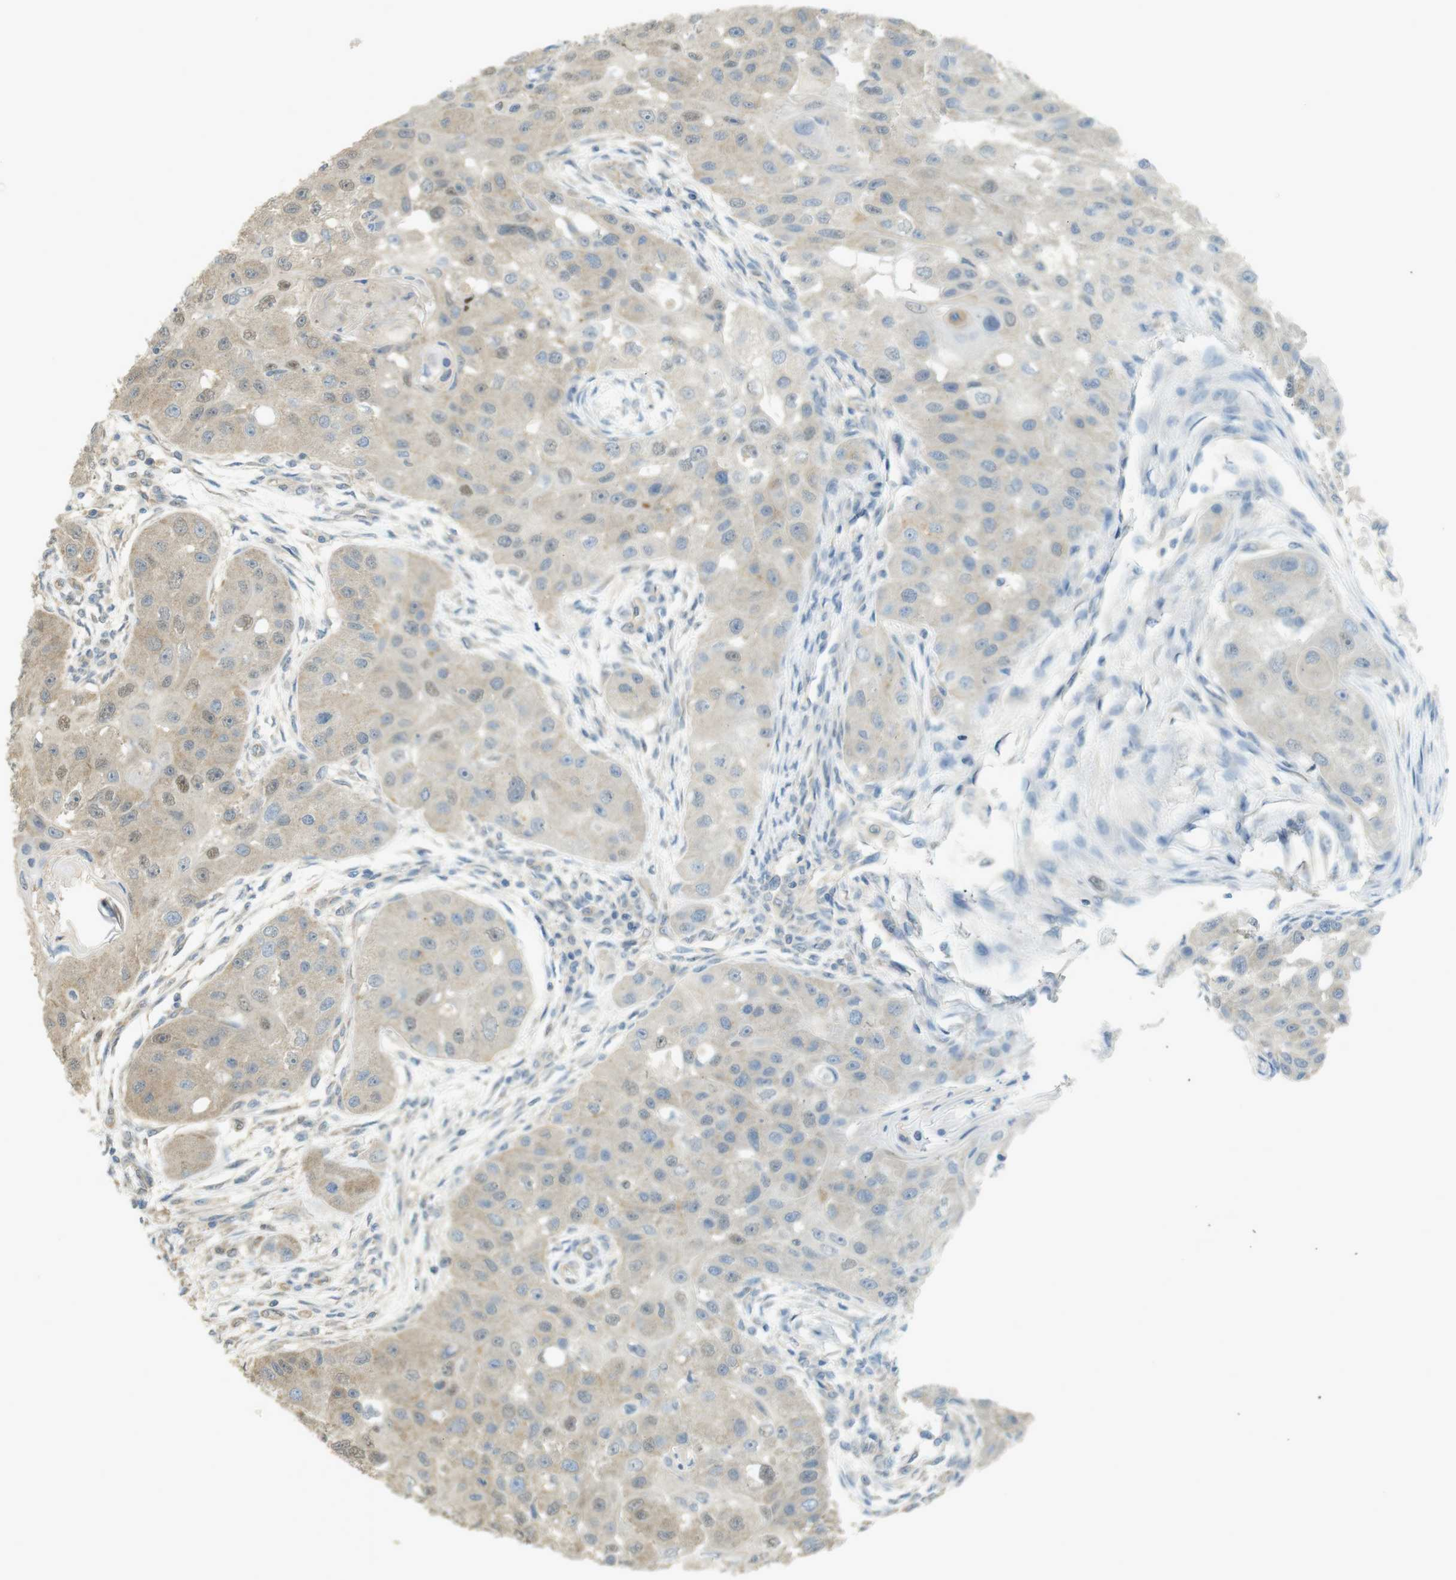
{"staining": {"intensity": "weak", "quantity": "<25%", "location": "cytoplasmic/membranous,nuclear"}, "tissue": "head and neck cancer", "cell_type": "Tumor cells", "image_type": "cancer", "snomed": [{"axis": "morphology", "description": "Normal tissue, NOS"}, {"axis": "morphology", "description": "Squamous cell carcinoma, NOS"}, {"axis": "topography", "description": "Skeletal muscle"}, {"axis": "topography", "description": "Head-Neck"}], "caption": "IHC photomicrograph of head and neck cancer stained for a protein (brown), which displays no positivity in tumor cells.", "gene": "ZDHHC20", "patient": {"sex": "male", "age": 51}}